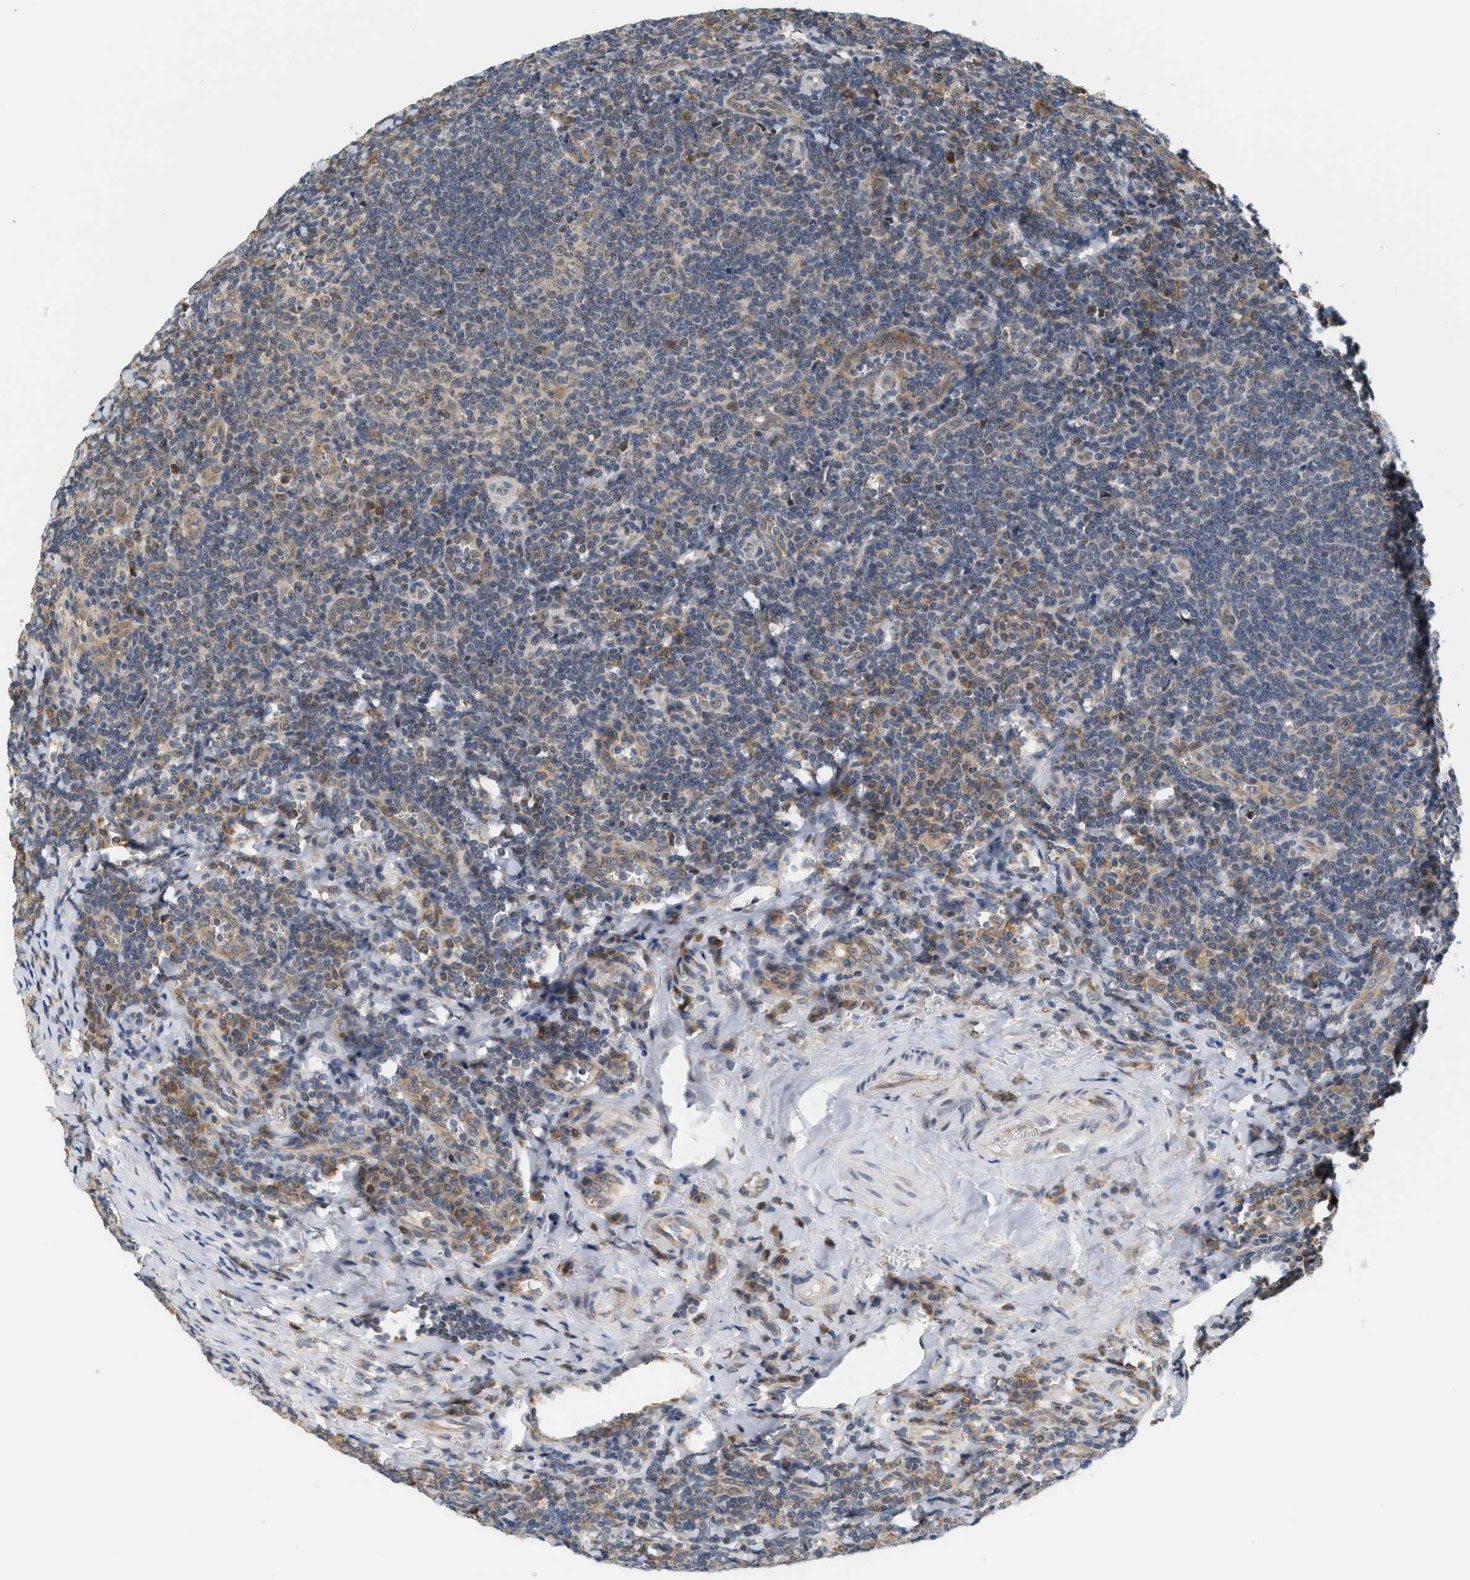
{"staining": {"intensity": "weak", "quantity": ">75%", "location": "cytoplasmic/membranous"}, "tissue": "tonsil", "cell_type": "Germinal center cells", "image_type": "normal", "snomed": [{"axis": "morphology", "description": "Normal tissue, NOS"}, {"axis": "topography", "description": "Tonsil"}], "caption": "Protein expression analysis of unremarkable tonsil shows weak cytoplasmic/membranous staining in approximately >75% of germinal center cells. Immunohistochemistry stains the protein in brown and the nuclei are stained blue.", "gene": "GIGYF1", "patient": {"sex": "male", "age": 37}}